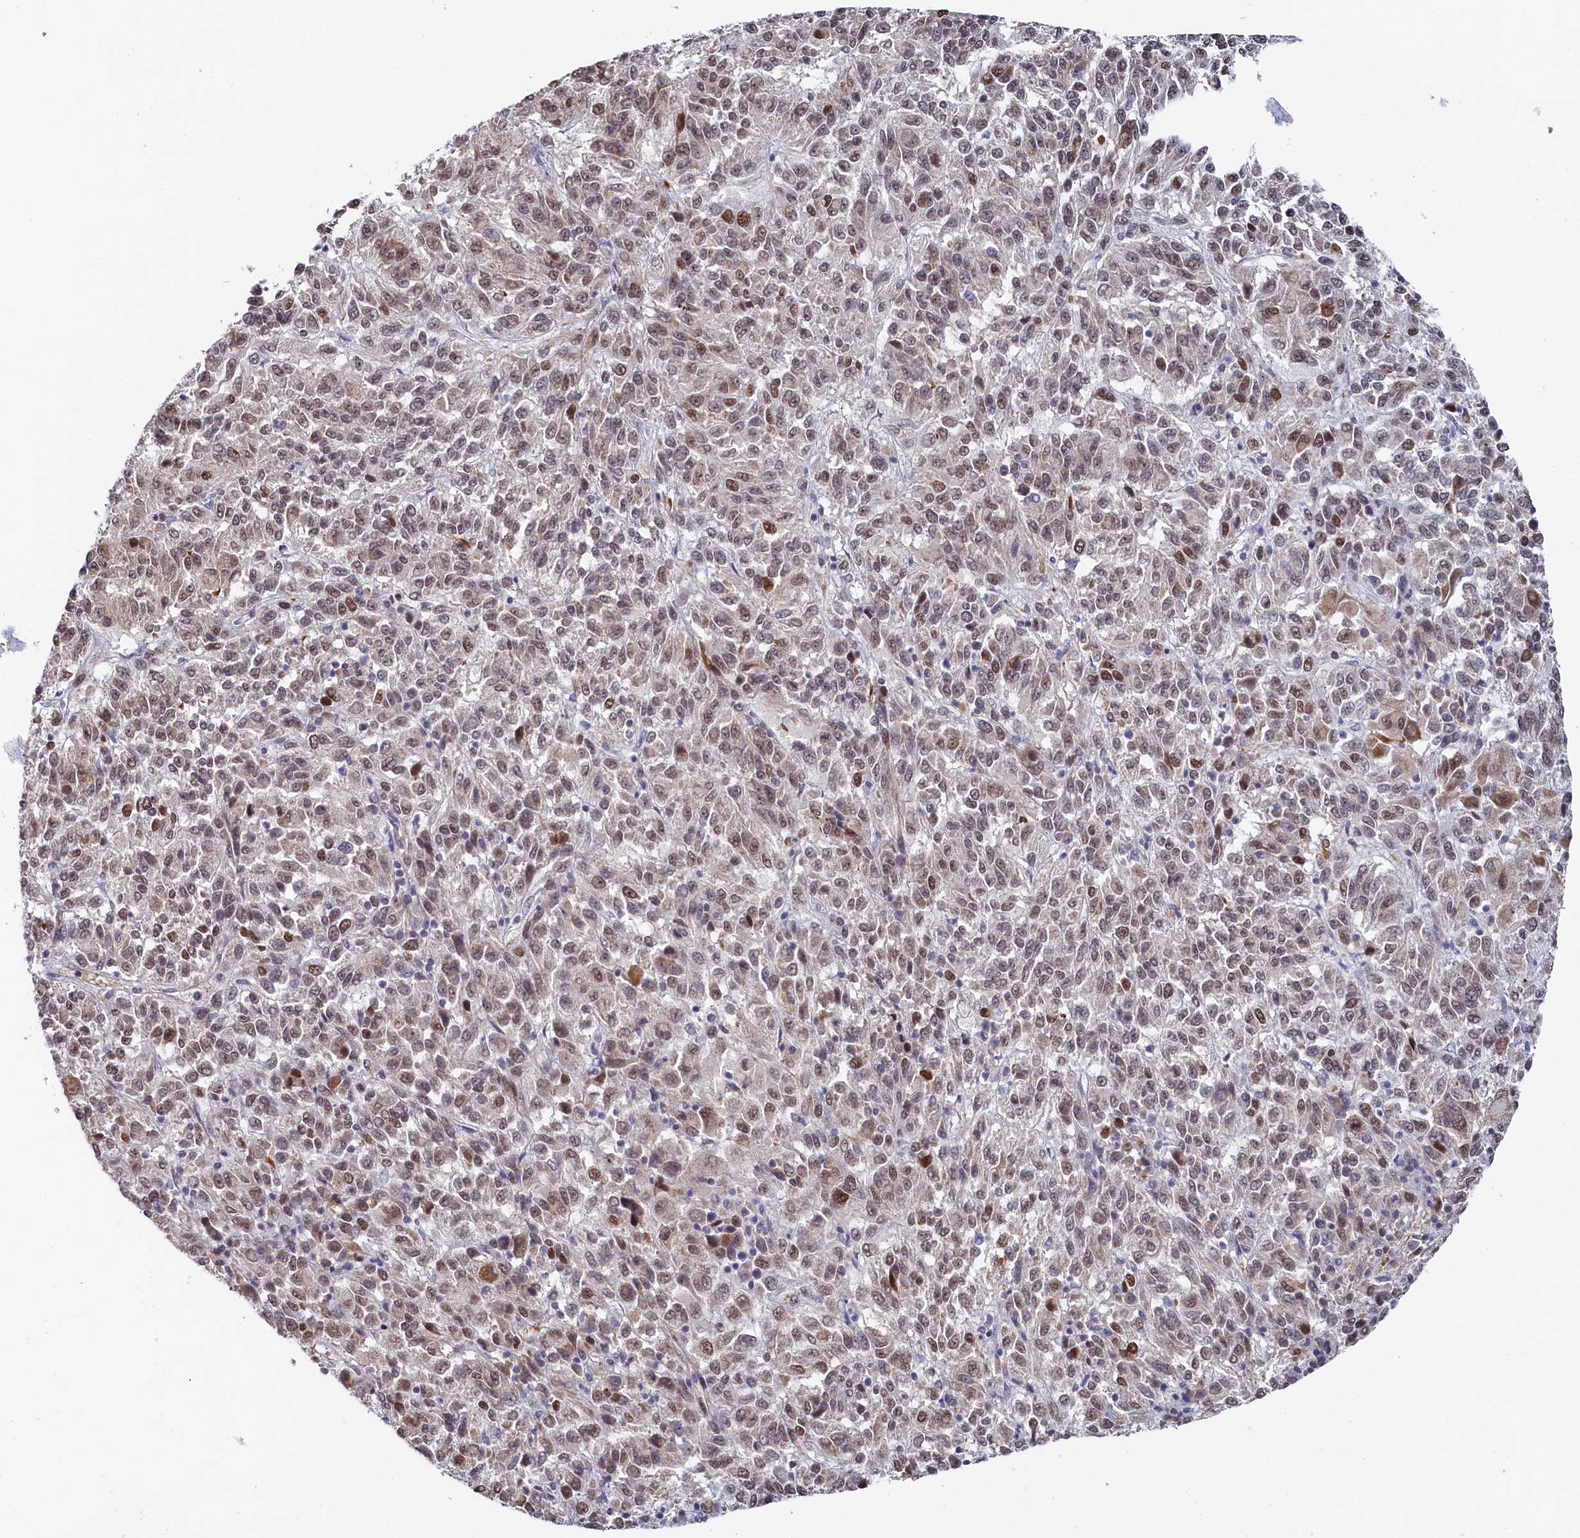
{"staining": {"intensity": "moderate", "quantity": ">75%", "location": "nuclear"}, "tissue": "melanoma", "cell_type": "Tumor cells", "image_type": "cancer", "snomed": [{"axis": "morphology", "description": "Malignant melanoma, Metastatic site"}, {"axis": "topography", "description": "Lung"}], "caption": "Brown immunohistochemical staining in malignant melanoma (metastatic site) reveals moderate nuclear positivity in approximately >75% of tumor cells.", "gene": "TIGD4", "patient": {"sex": "male", "age": 64}}